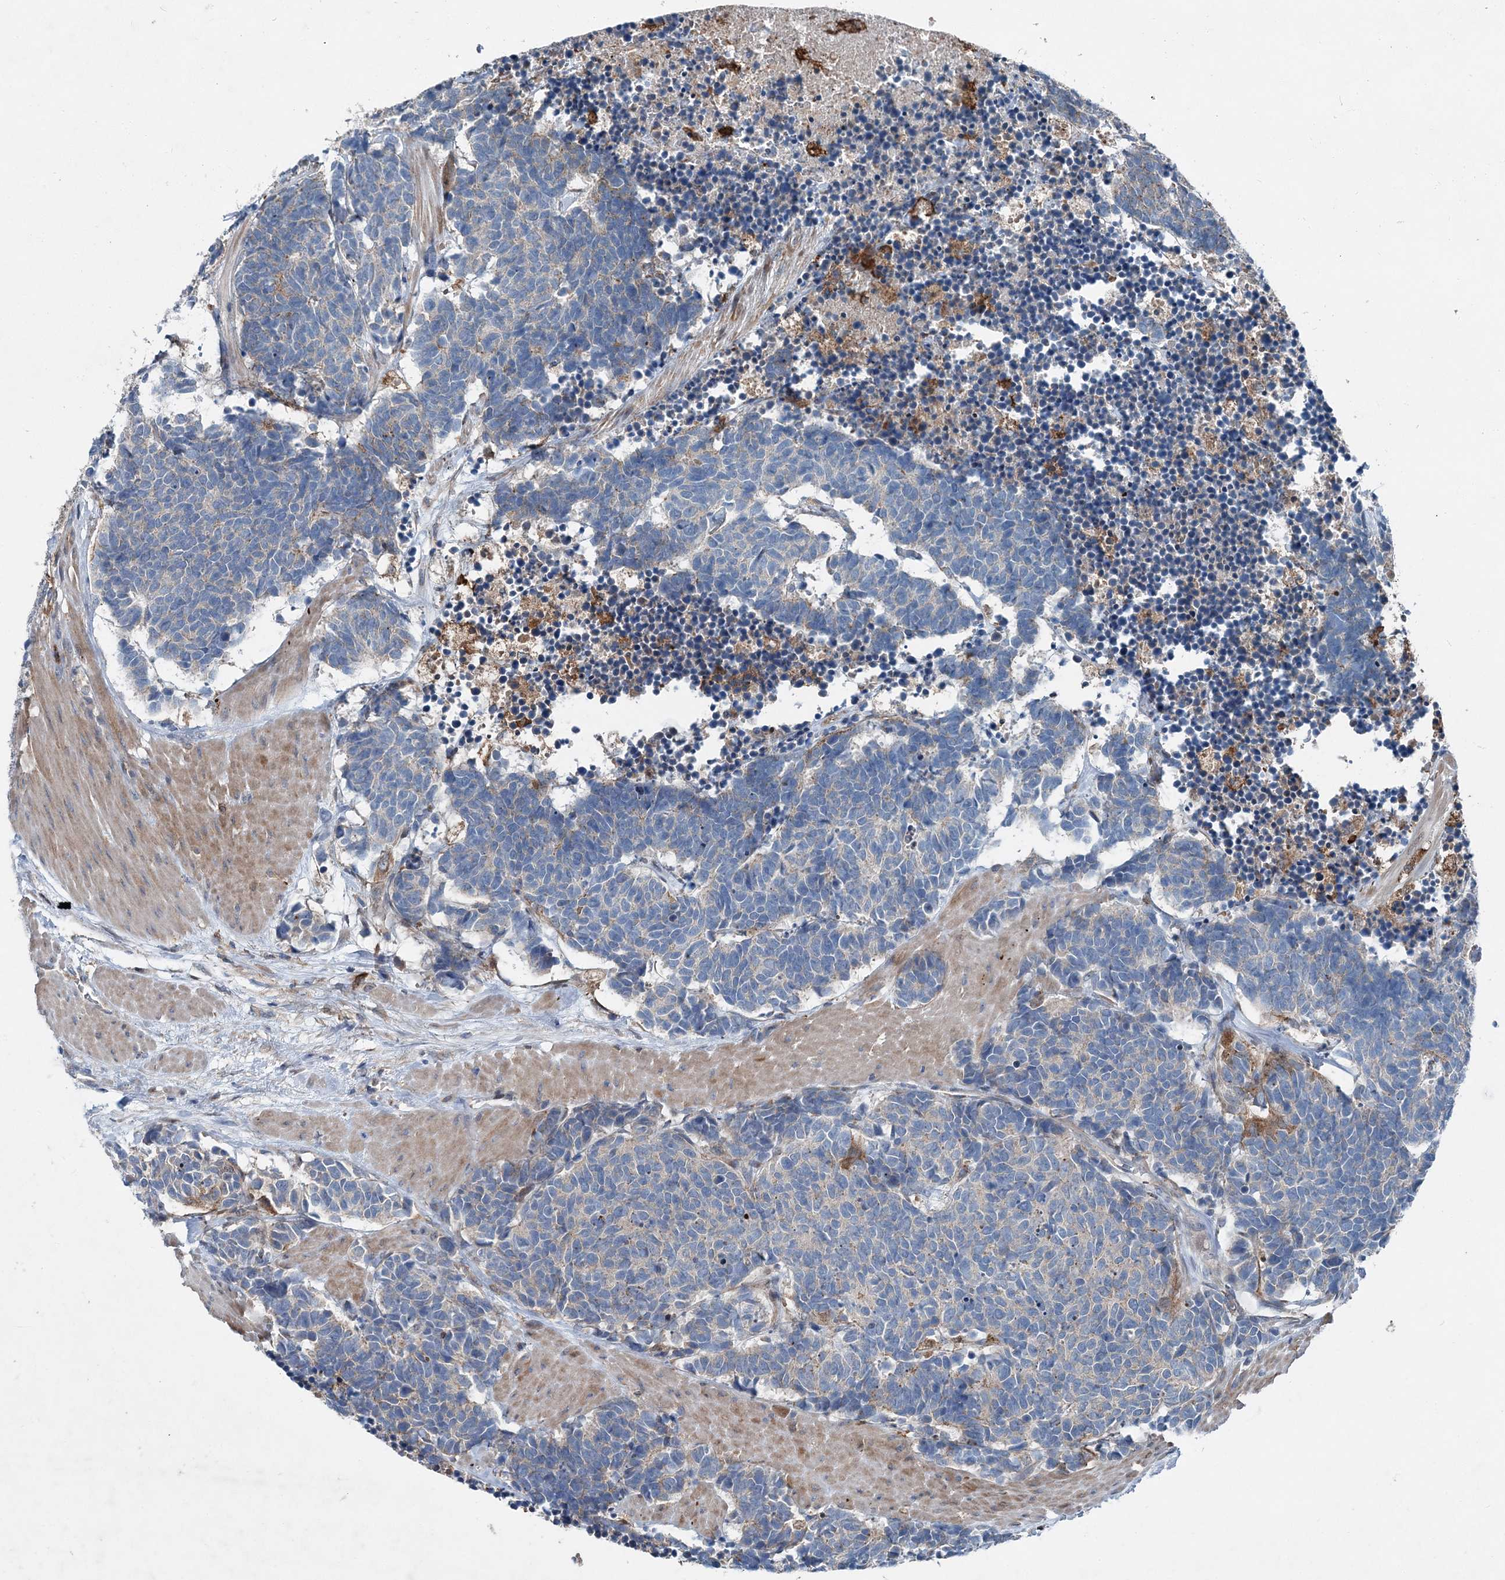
{"staining": {"intensity": "negative", "quantity": "none", "location": "none"}, "tissue": "carcinoid", "cell_type": "Tumor cells", "image_type": "cancer", "snomed": [{"axis": "morphology", "description": "Carcinoma, NOS"}, {"axis": "morphology", "description": "Carcinoid, malignant, NOS"}, {"axis": "topography", "description": "Urinary bladder"}], "caption": "IHC of carcinoid (malignant) shows no staining in tumor cells.", "gene": "SPOPL", "patient": {"sex": "male", "age": 57}}